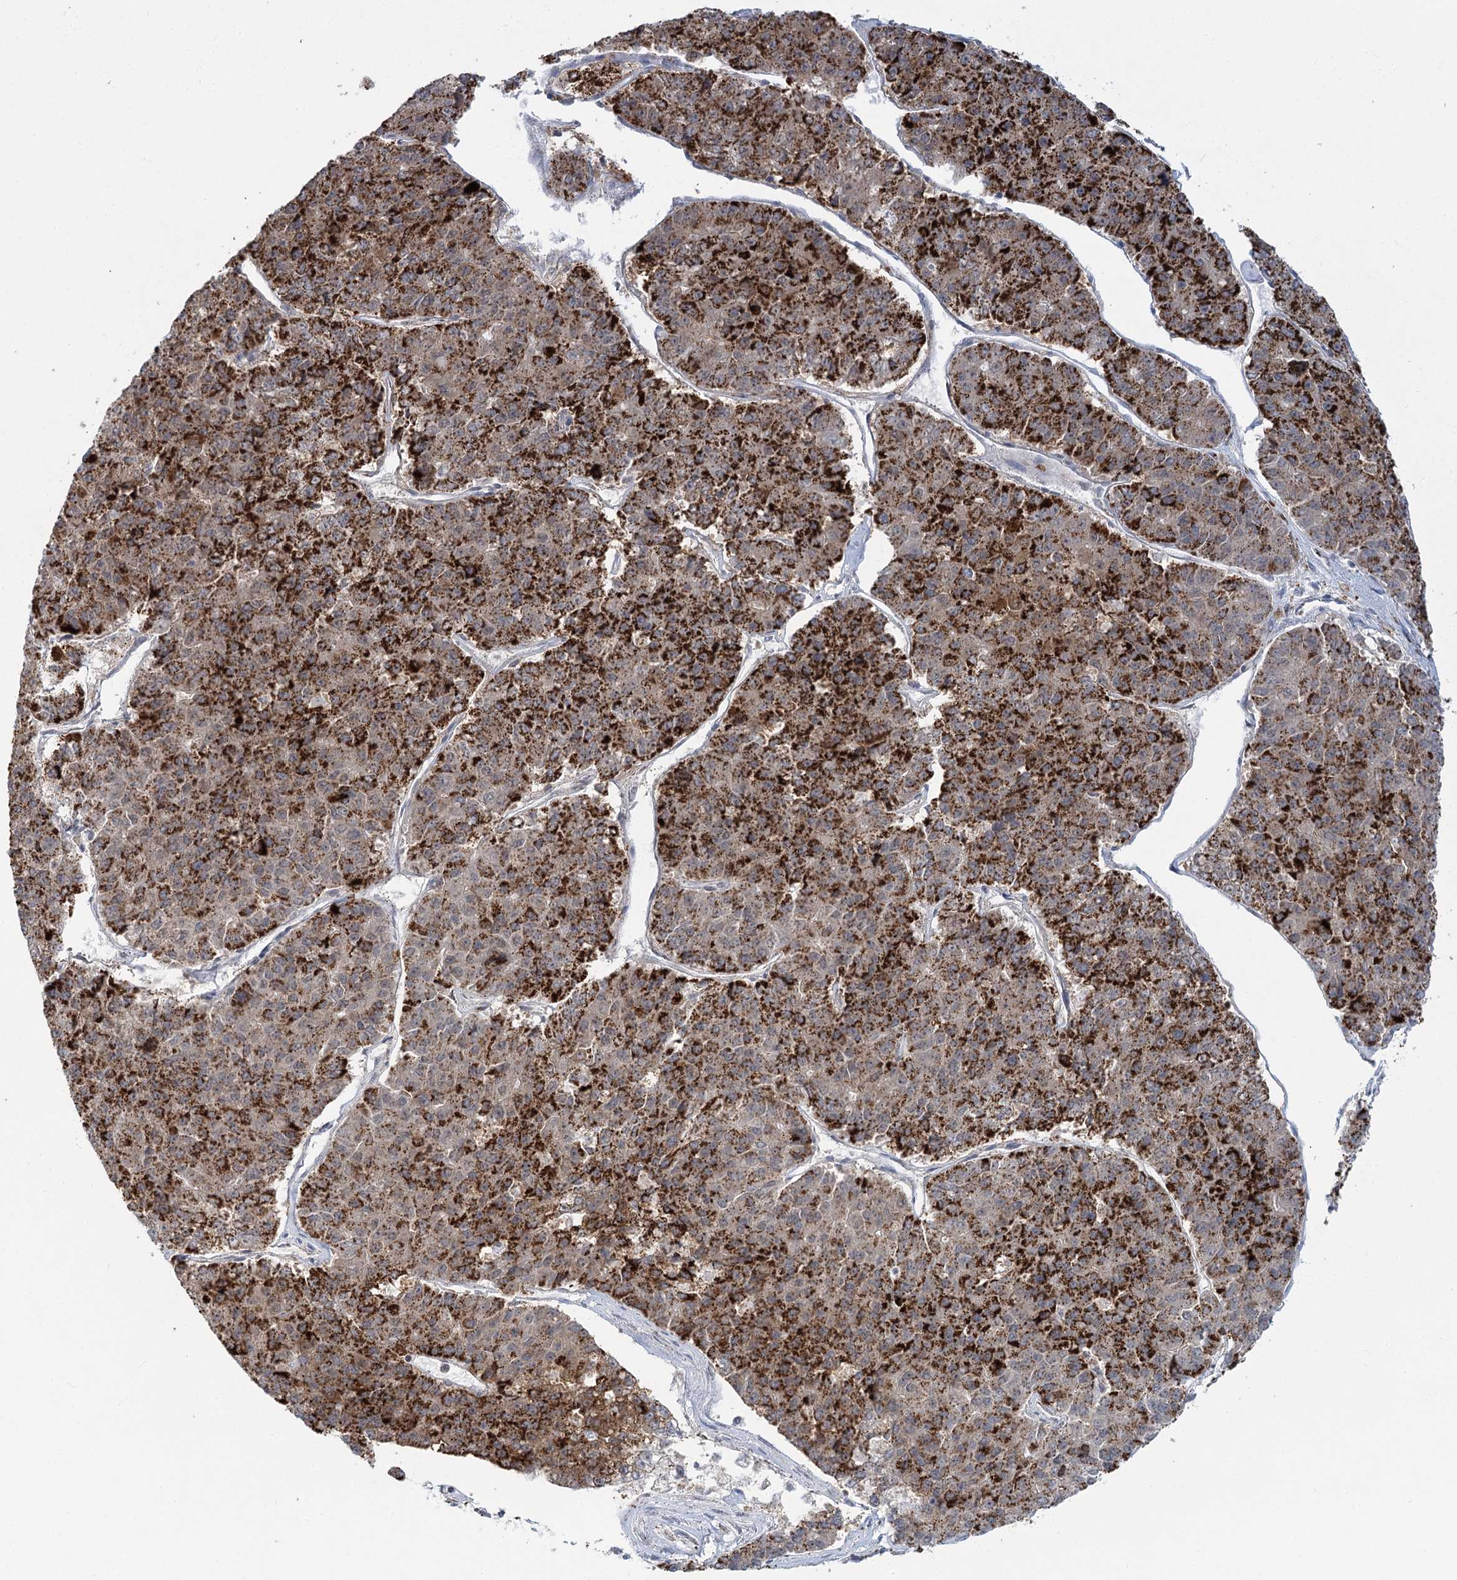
{"staining": {"intensity": "strong", "quantity": ">75%", "location": "cytoplasmic/membranous"}, "tissue": "pancreatic cancer", "cell_type": "Tumor cells", "image_type": "cancer", "snomed": [{"axis": "morphology", "description": "Adenocarcinoma, NOS"}, {"axis": "topography", "description": "Pancreas"}], "caption": "Pancreatic cancer was stained to show a protein in brown. There is high levels of strong cytoplasmic/membranous positivity in about >75% of tumor cells.", "gene": "TAS1R1", "patient": {"sex": "male", "age": 50}}